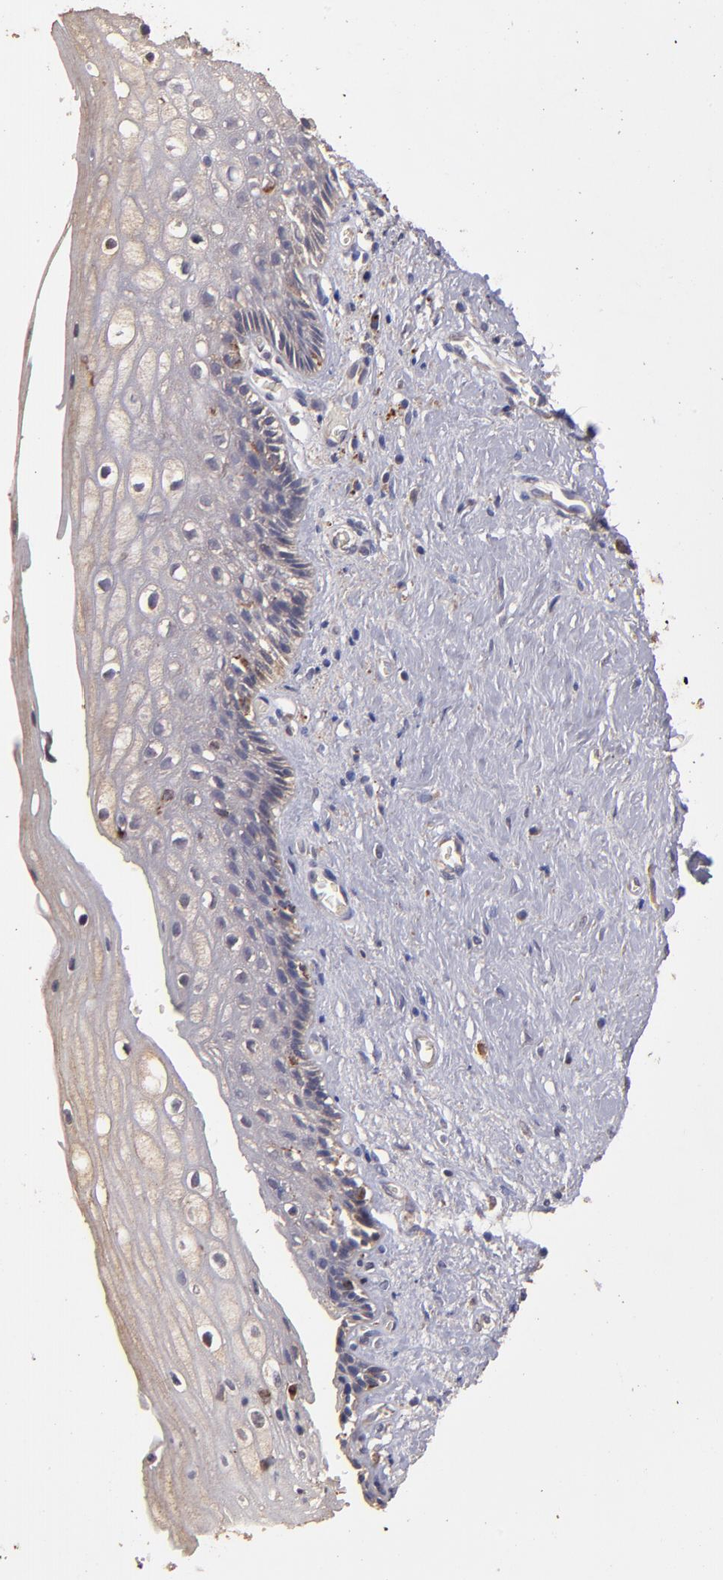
{"staining": {"intensity": "weak", "quantity": "<25%", "location": "cytoplasmic/membranous"}, "tissue": "vagina", "cell_type": "Squamous epithelial cells", "image_type": "normal", "snomed": [{"axis": "morphology", "description": "Normal tissue, NOS"}, {"axis": "topography", "description": "Vagina"}], "caption": "A high-resolution image shows immunohistochemistry staining of unremarkable vagina, which displays no significant expression in squamous epithelial cells. (Stains: DAB (3,3'-diaminobenzidine) IHC with hematoxylin counter stain, Microscopy: brightfield microscopy at high magnification).", "gene": "SRRD", "patient": {"sex": "female", "age": 46}}